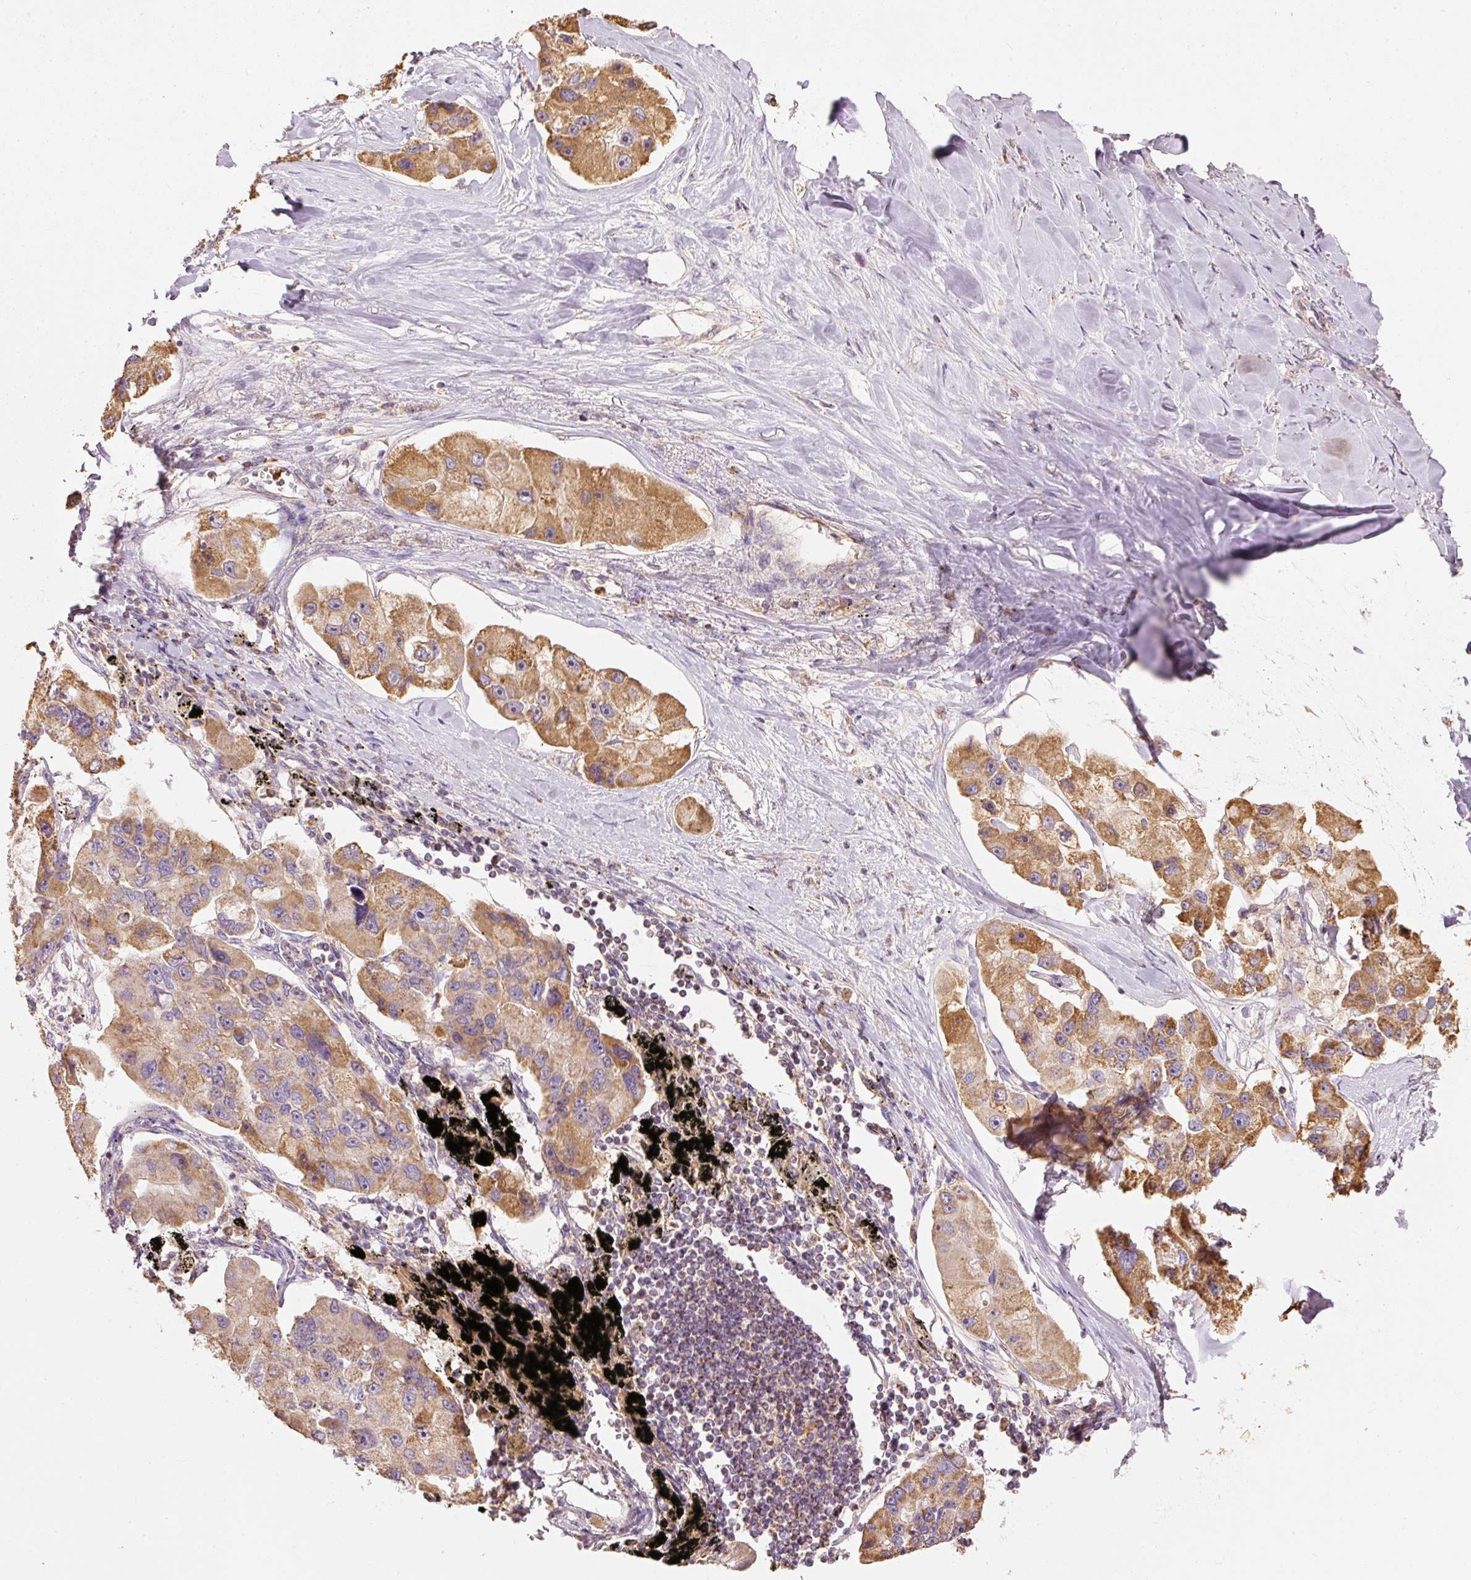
{"staining": {"intensity": "moderate", "quantity": ">75%", "location": "cytoplasmic/membranous"}, "tissue": "lung cancer", "cell_type": "Tumor cells", "image_type": "cancer", "snomed": [{"axis": "morphology", "description": "Adenocarcinoma, NOS"}, {"axis": "topography", "description": "Lung"}], "caption": "Human lung cancer (adenocarcinoma) stained with a protein marker shows moderate staining in tumor cells.", "gene": "PSENEN", "patient": {"sex": "female", "age": 54}}